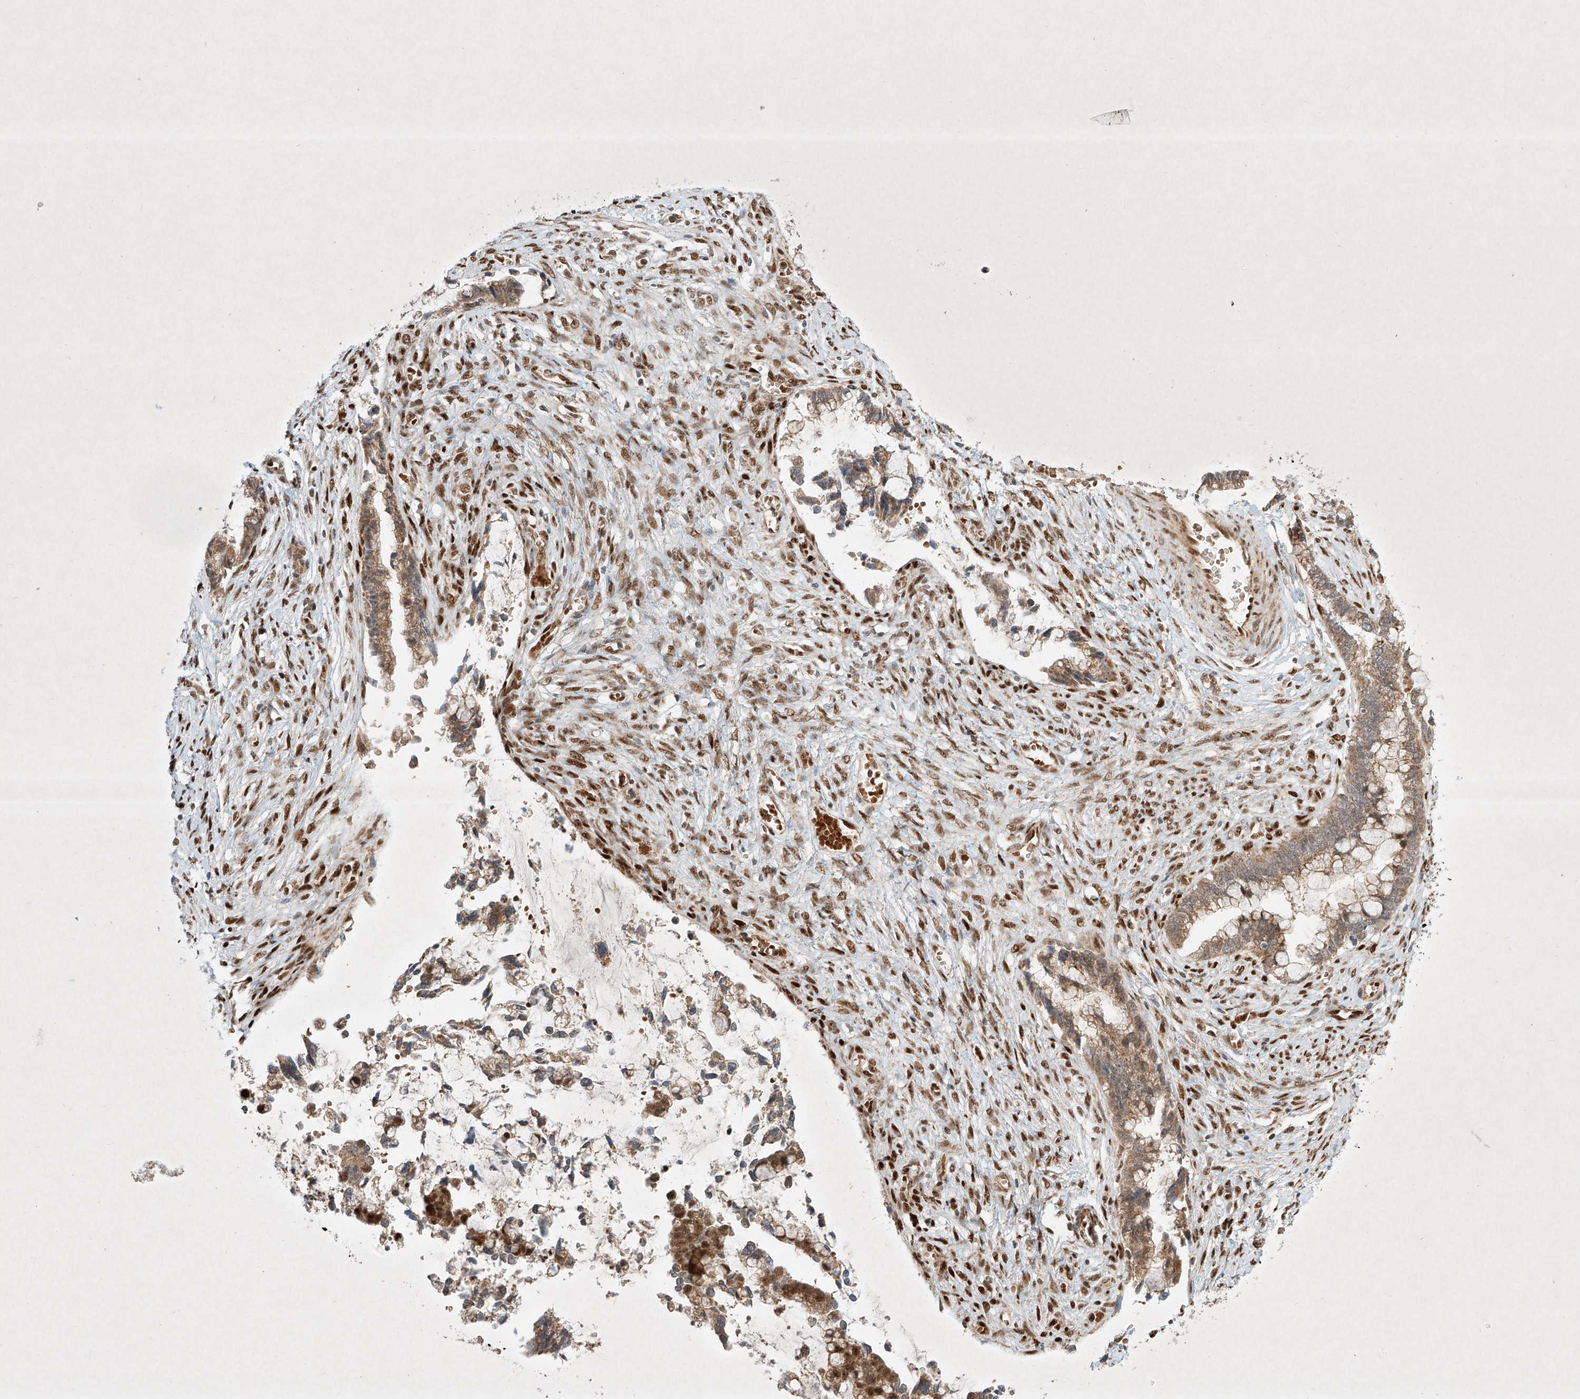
{"staining": {"intensity": "moderate", "quantity": ">75%", "location": "cytoplasmic/membranous"}, "tissue": "cervical cancer", "cell_type": "Tumor cells", "image_type": "cancer", "snomed": [{"axis": "morphology", "description": "Adenocarcinoma, NOS"}, {"axis": "topography", "description": "Cervix"}], "caption": "Immunohistochemical staining of cervical cancer demonstrates moderate cytoplasmic/membranous protein positivity in about >75% of tumor cells.", "gene": "EPG5", "patient": {"sex": "female", "age": 44}}